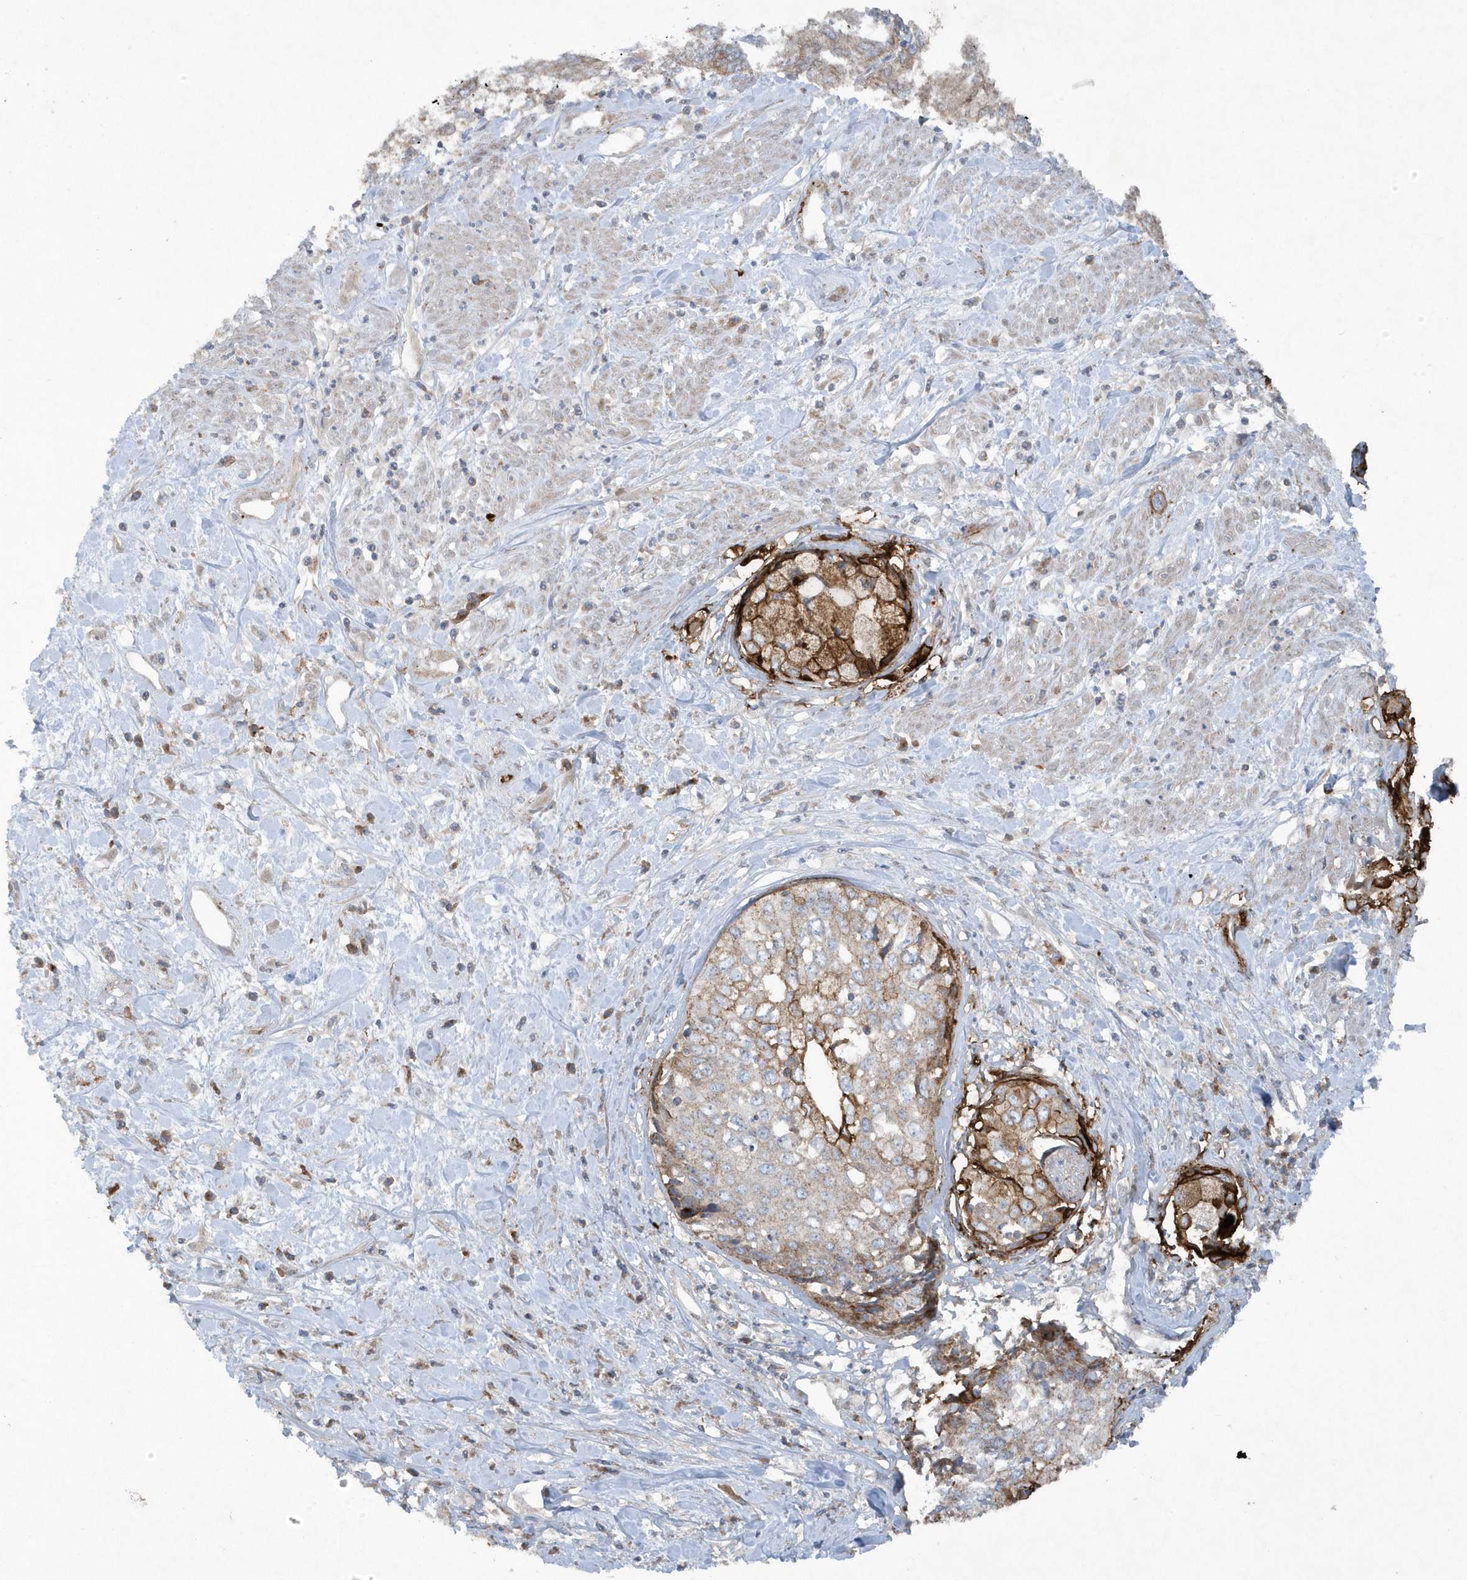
{"staining": {"intensity": "moderate", "quantity": "25%-75%", "location": "cytoplasmic/membranous"}, "tissue": "cervical cancer", "cell_type": "Tumor cells", "image_type": "cancer", "snomed": [{"axis": "morphology", "description": "Squamous cell carcinoma, NOS"}, {"axis": "topography", "description": "Cervix"}], "caption": "High-magnification brightfield microscopy of cervical squamous cell carcinoma stained with DAB (3,3'-diaminobenzidine) (brown) and counterstained with hematoxylin (blue). tumor cells exhibit moderate cytoplasmic/membranous positivity is seen in about25%-75% of cells.", "gene": "SLC38A2", "patient": {"sex": "female", "age": 31}}